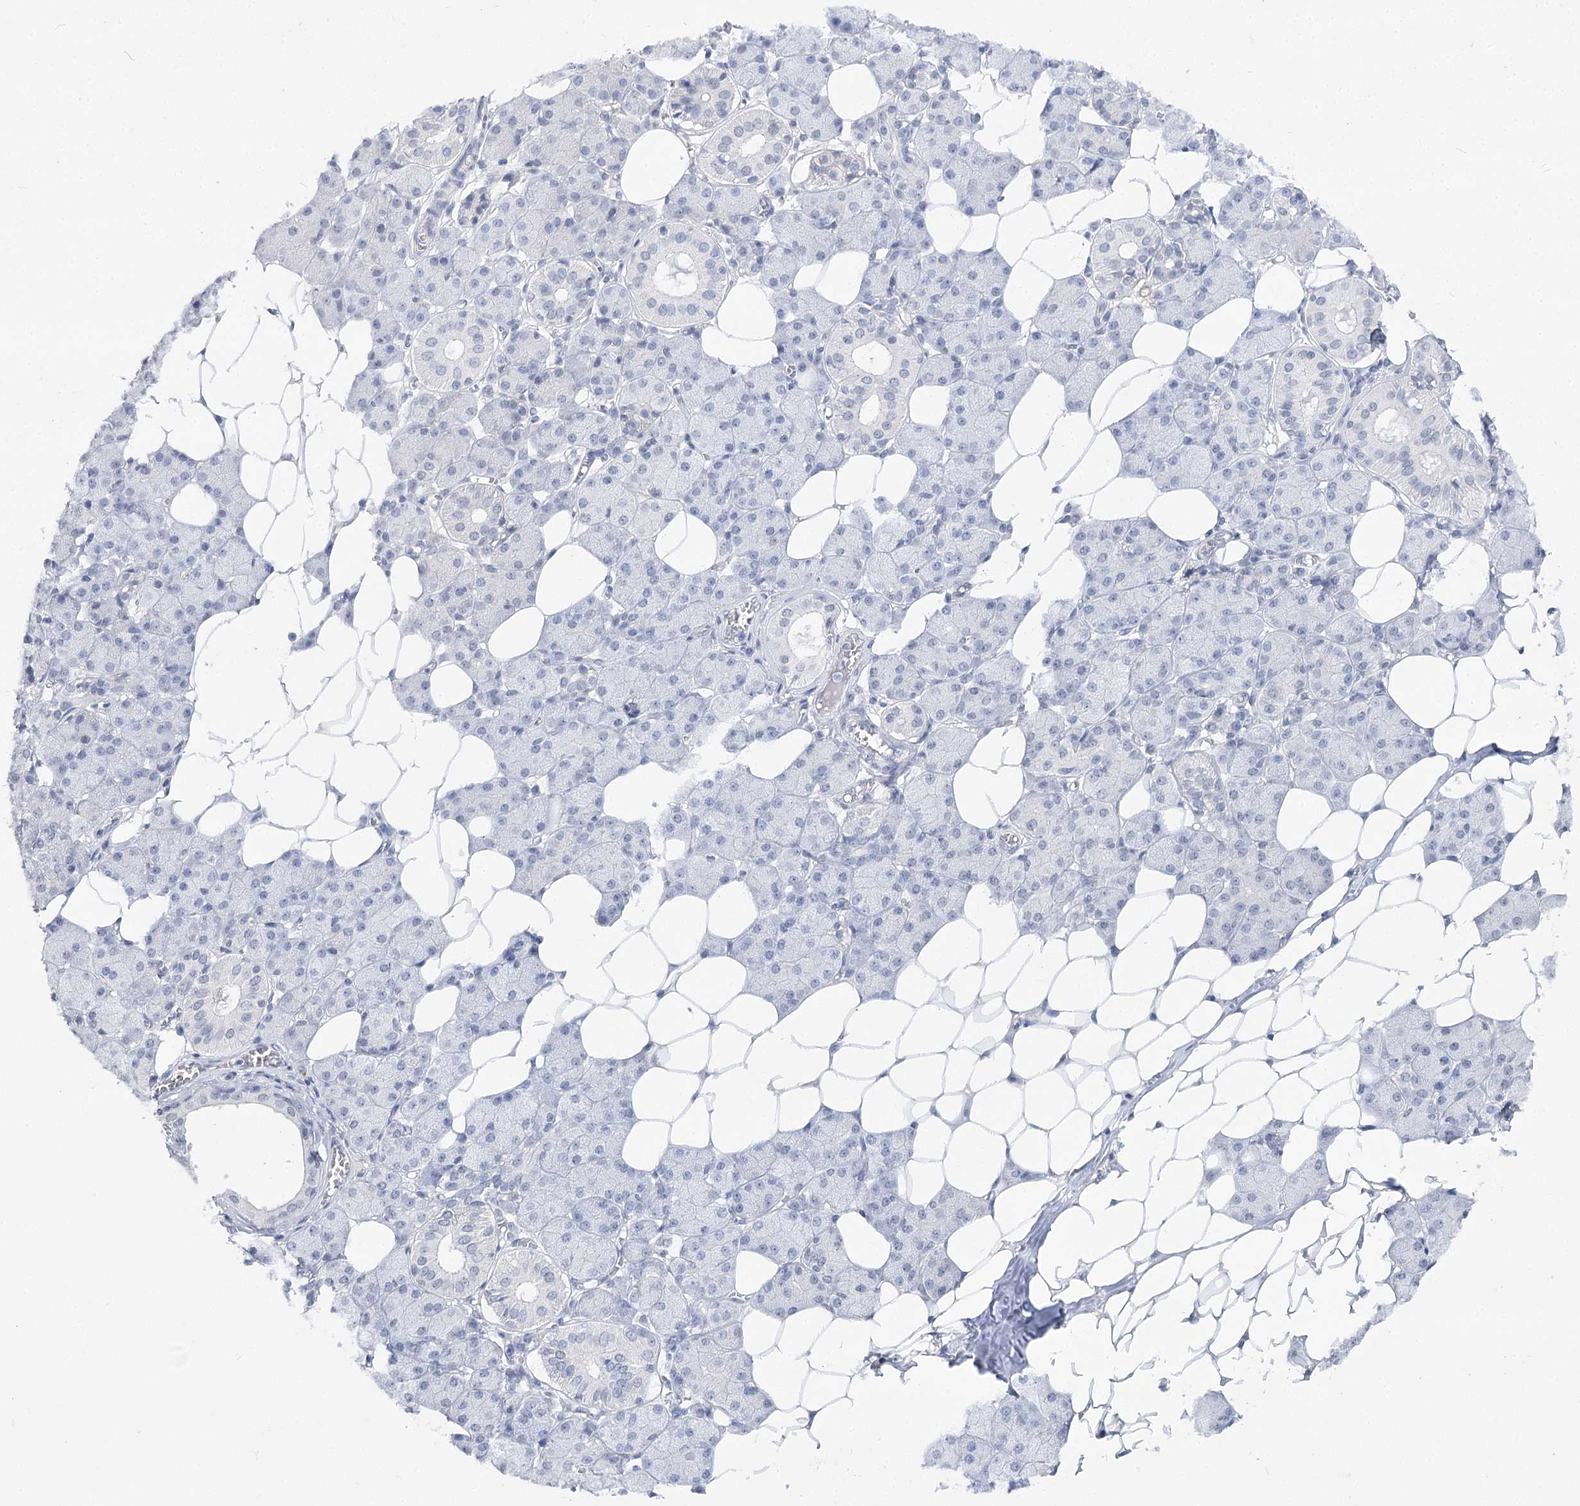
{"staining": {"intensity": "negative", "quantity": "none", "location": "none"}, "tissue": "salivary gland", "cell_type": "Glandular cells", "image_type": "normal", "snomed": [{"axis": "morphology", "description": "Normal tissue, NOS"}, {"axis": "topography", "description": "Salivary gland"}], "caption": "A high-resolution image shows IHC staining of unremarkable salivary gland, which reveals no significant expression in glandular cells.", "gene": "ATP10B", "patient": {"sex": "female", "age": 33}}